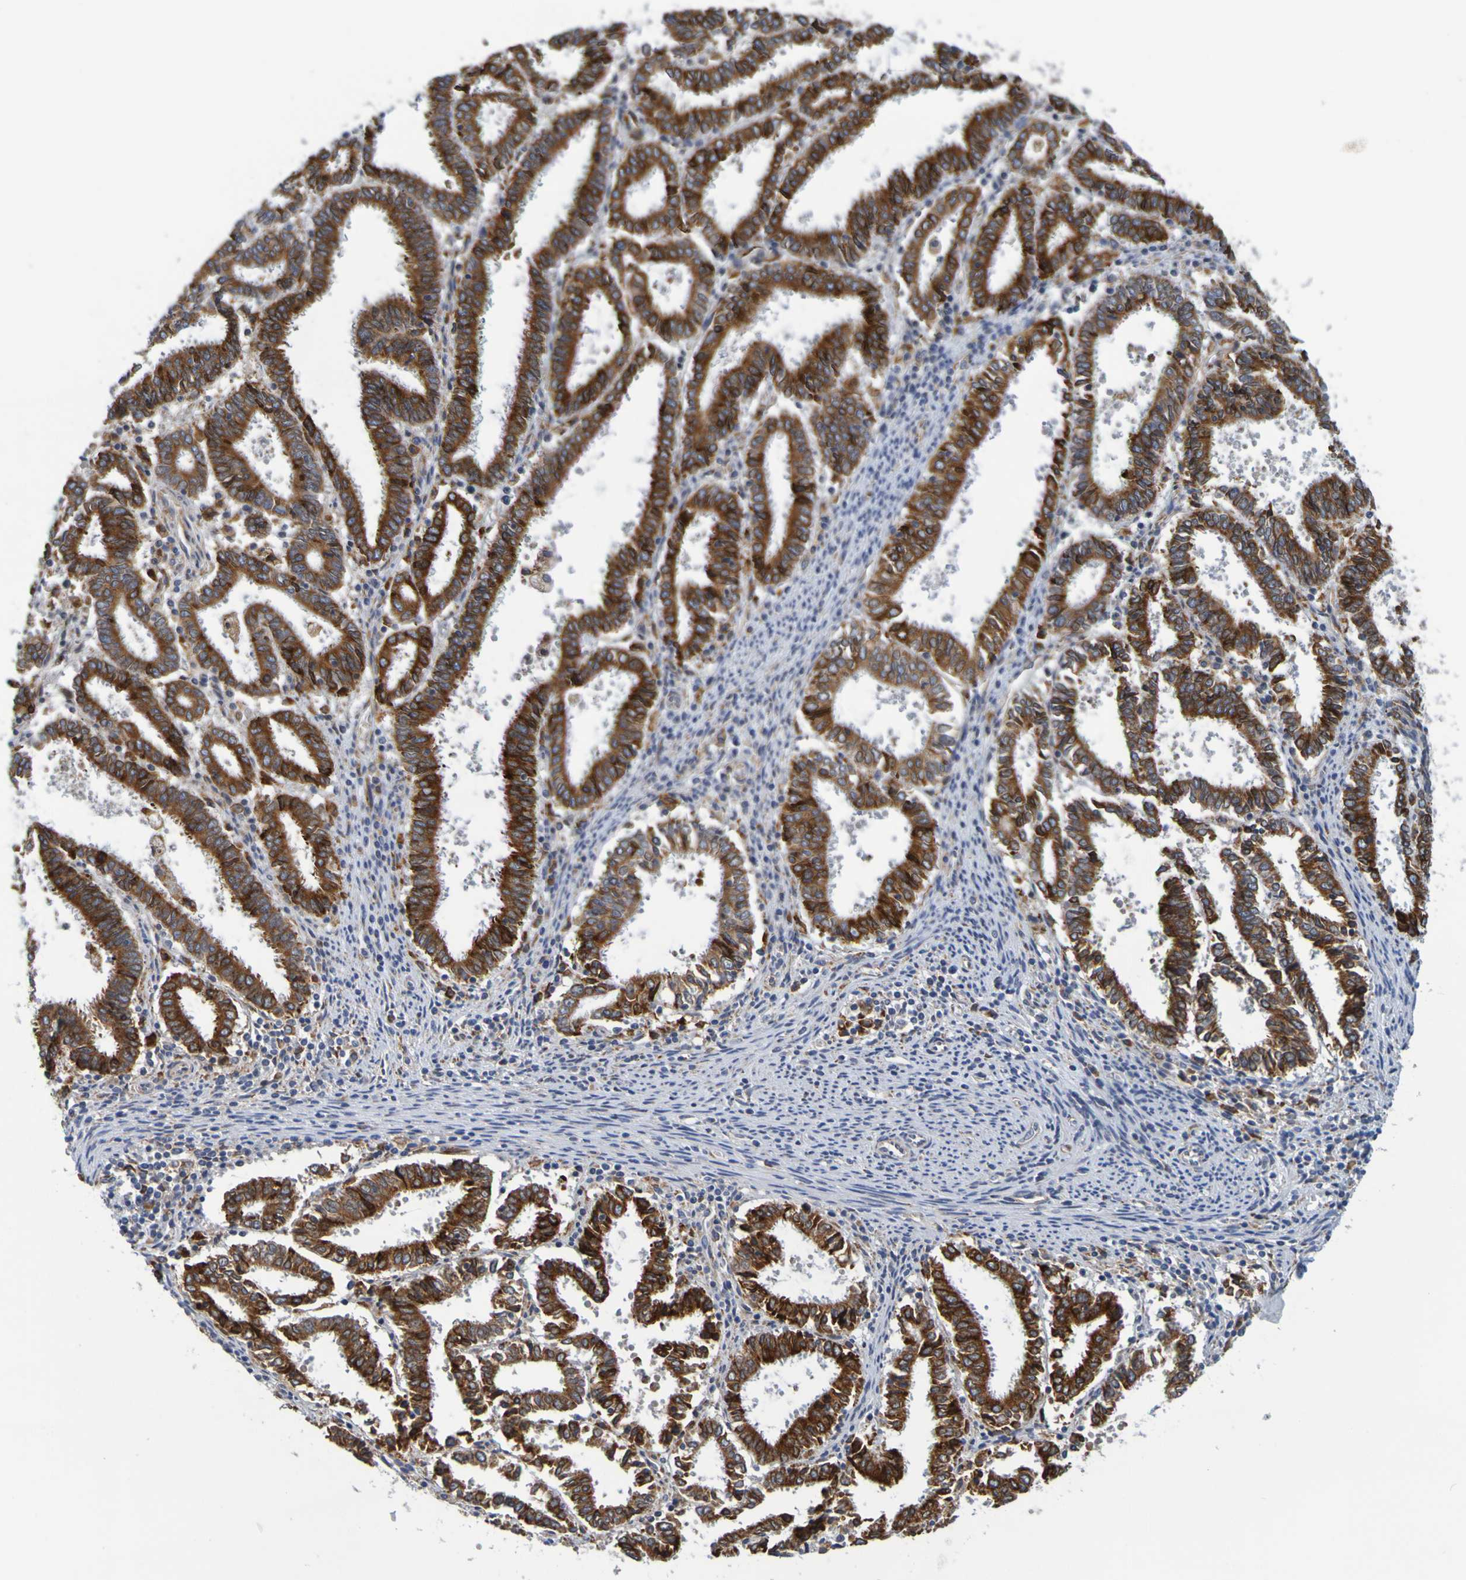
{"staining": {"intensity": "strong", "quantity": ">75%", "location": "cytoplasmic/membranous"}, "tissue": "endometrial cancer", "cell_type": "Tumor cells", "image_type": "cancer", "snomed": [{"axis": "morphology", "description": "Adenocarcinoma, NOS"}, {"axis": "topography", "description": "Uterus"}], "caption": "A high-resolution micrograph shows immunohistochemistry (IHC) staining of endometrial cancer, which exhibits strong cytoplasmic/membranous positivity in approximately >75% of tumor cells.", "gene": "SIL1", "patient": {"sex": "female", "age": 83}}